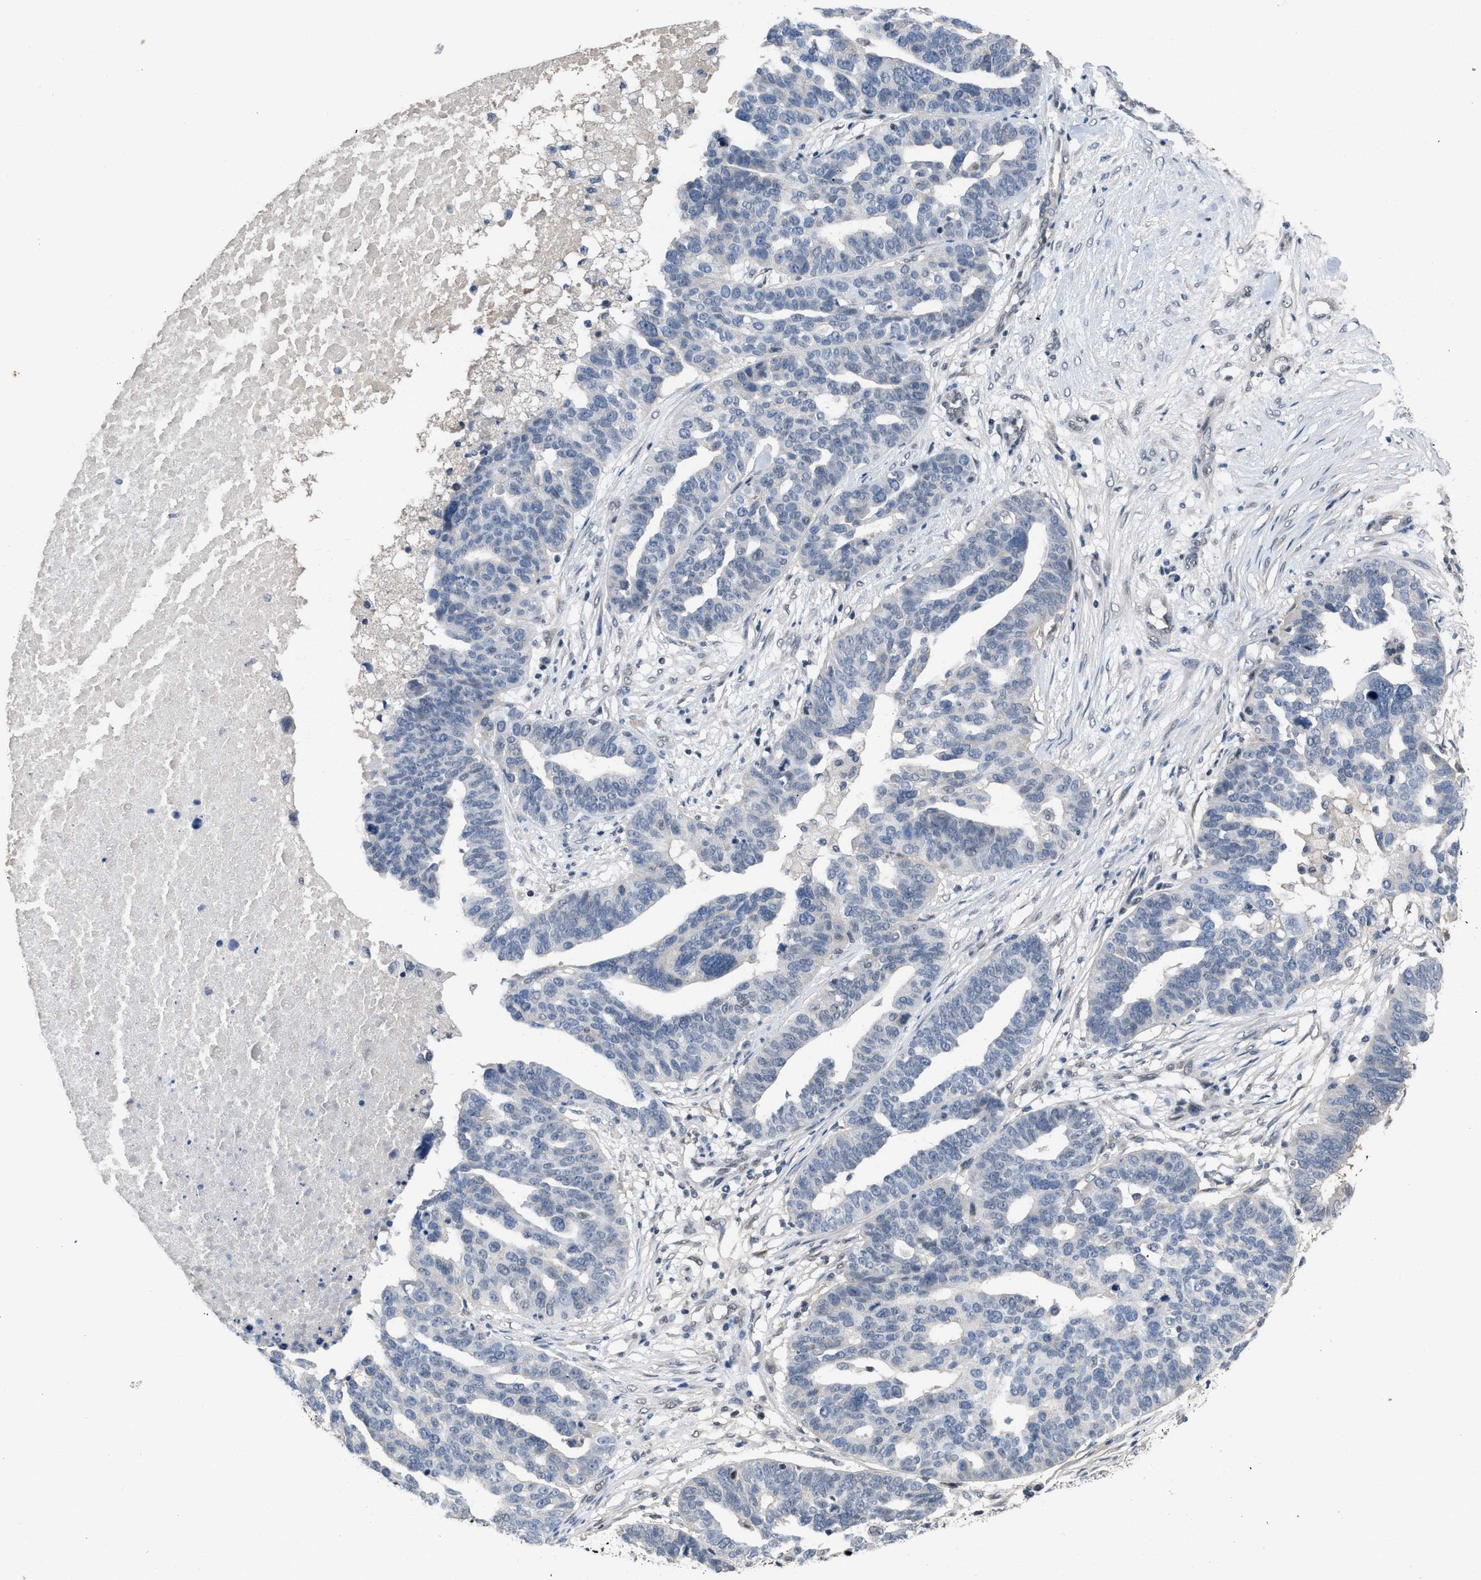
{"staining": {"intensity": "negative", "quantity": "none", "location": "none"}, "tissue": "ovarian cancer", "cell_type": "Tumor cells", "image_type": "cancer", "snomed": [{"axis": "morphology", "description": "Cystadenocarcinoma, serous, NOS"}, {"axis": "topography", "description": "Ovary"}], "caption": "Immunohistochemistry (IHC) of human ovarian serous cystadenocarcinoma shows no positivity in tumor cells.", "gene": "TERF2IP", "patient": {"sex": "female", "age": 59}}